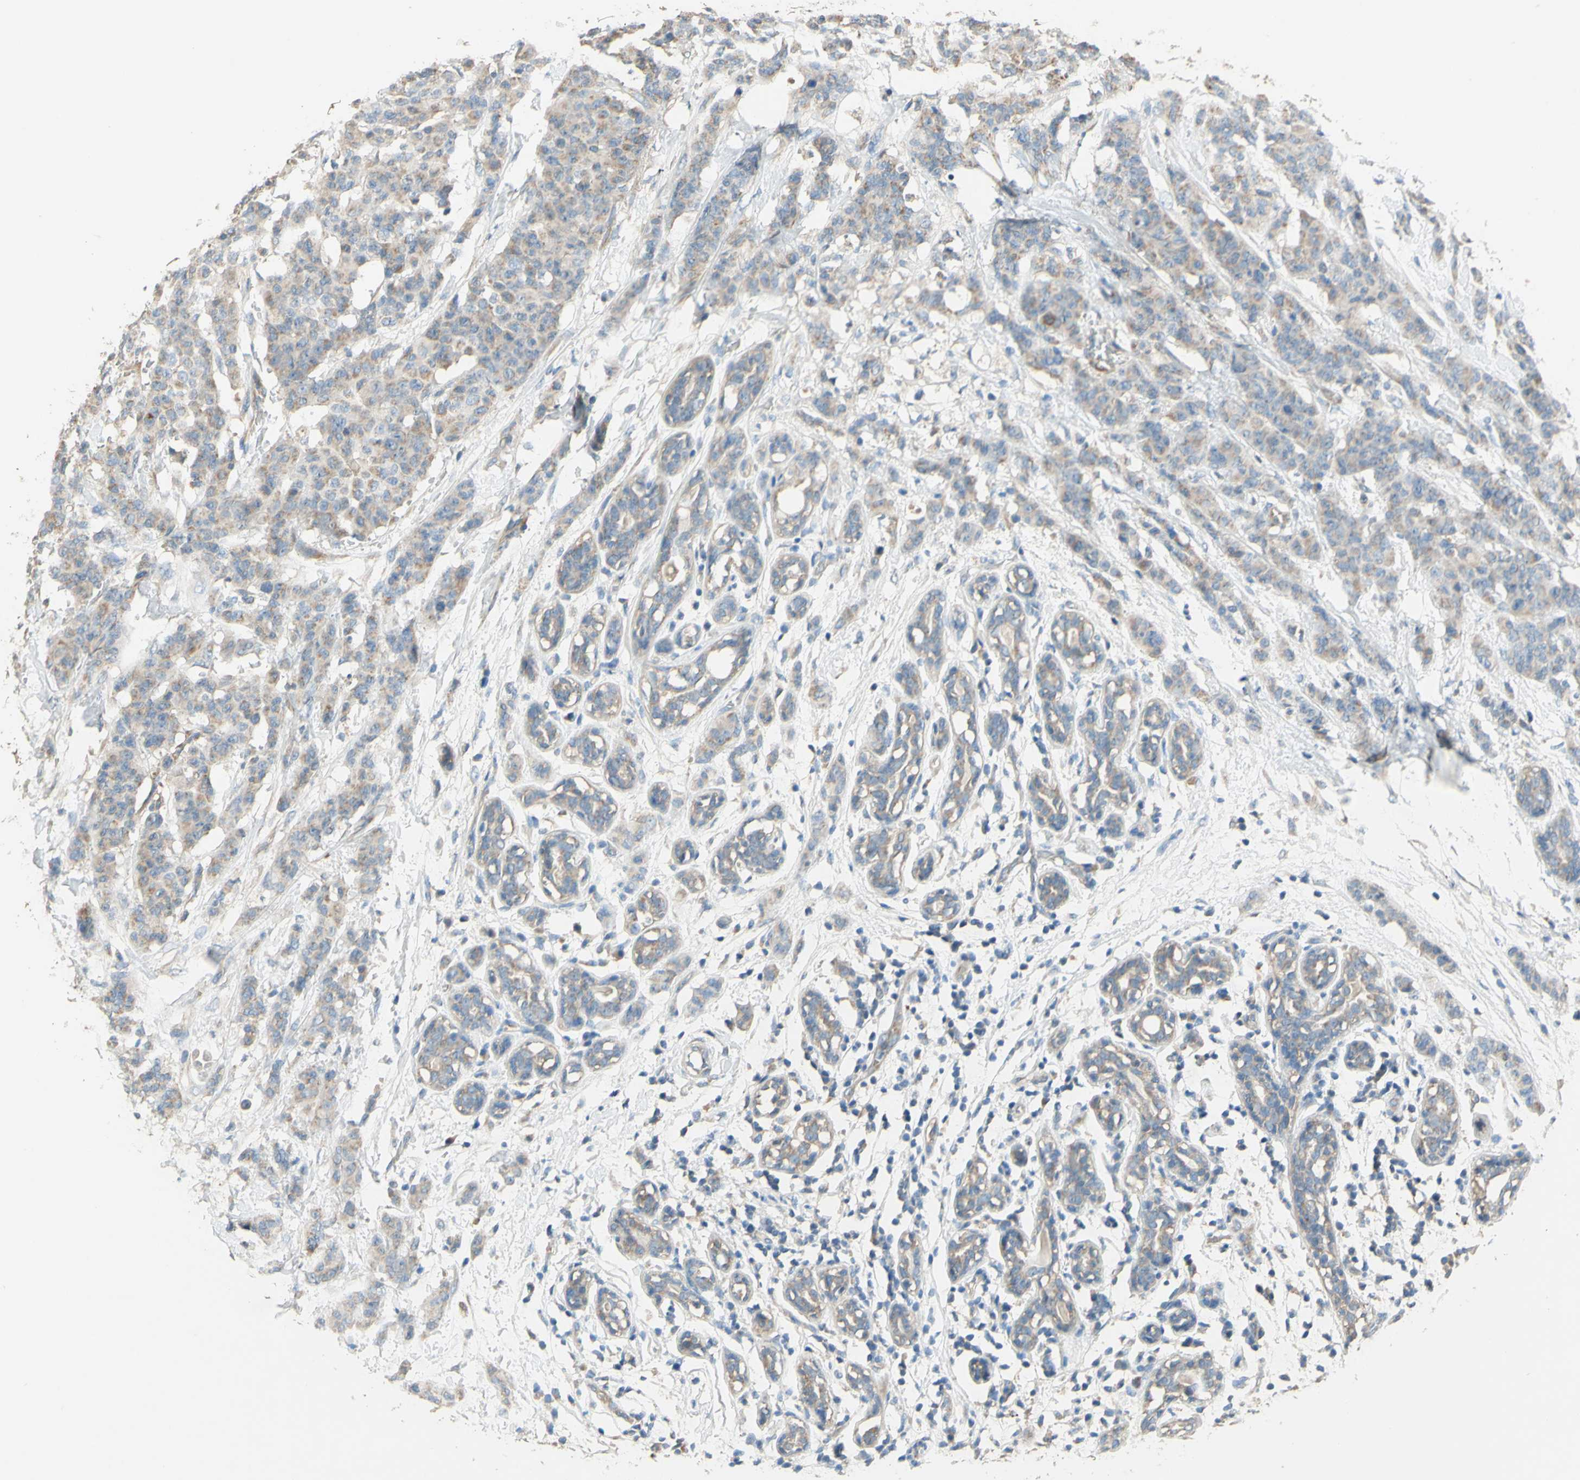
{"staining": {"intensity": "weak", "quantity": ">75%", "location": "cytoplasmic/membranous"}, "tissue": "breast cancer", "cell_type": "Tumor cells", "image_type": "cancer", "snomed": [{"axis": "morphology", "description": "Normal tissue, NOS"}, {"axis": "morphology", "description": "Duct carcinoma"}, {"axis": "topography", "description": "Breast"}], "caption": "The micrograph demonstrates a brown stain indicating the presence of a protein in the cytoplasmic/membranous of tumor cells in breast intraductal carcinoma.", "gene": "DKK3", "patient": {"sex": "female", "age": 40}}